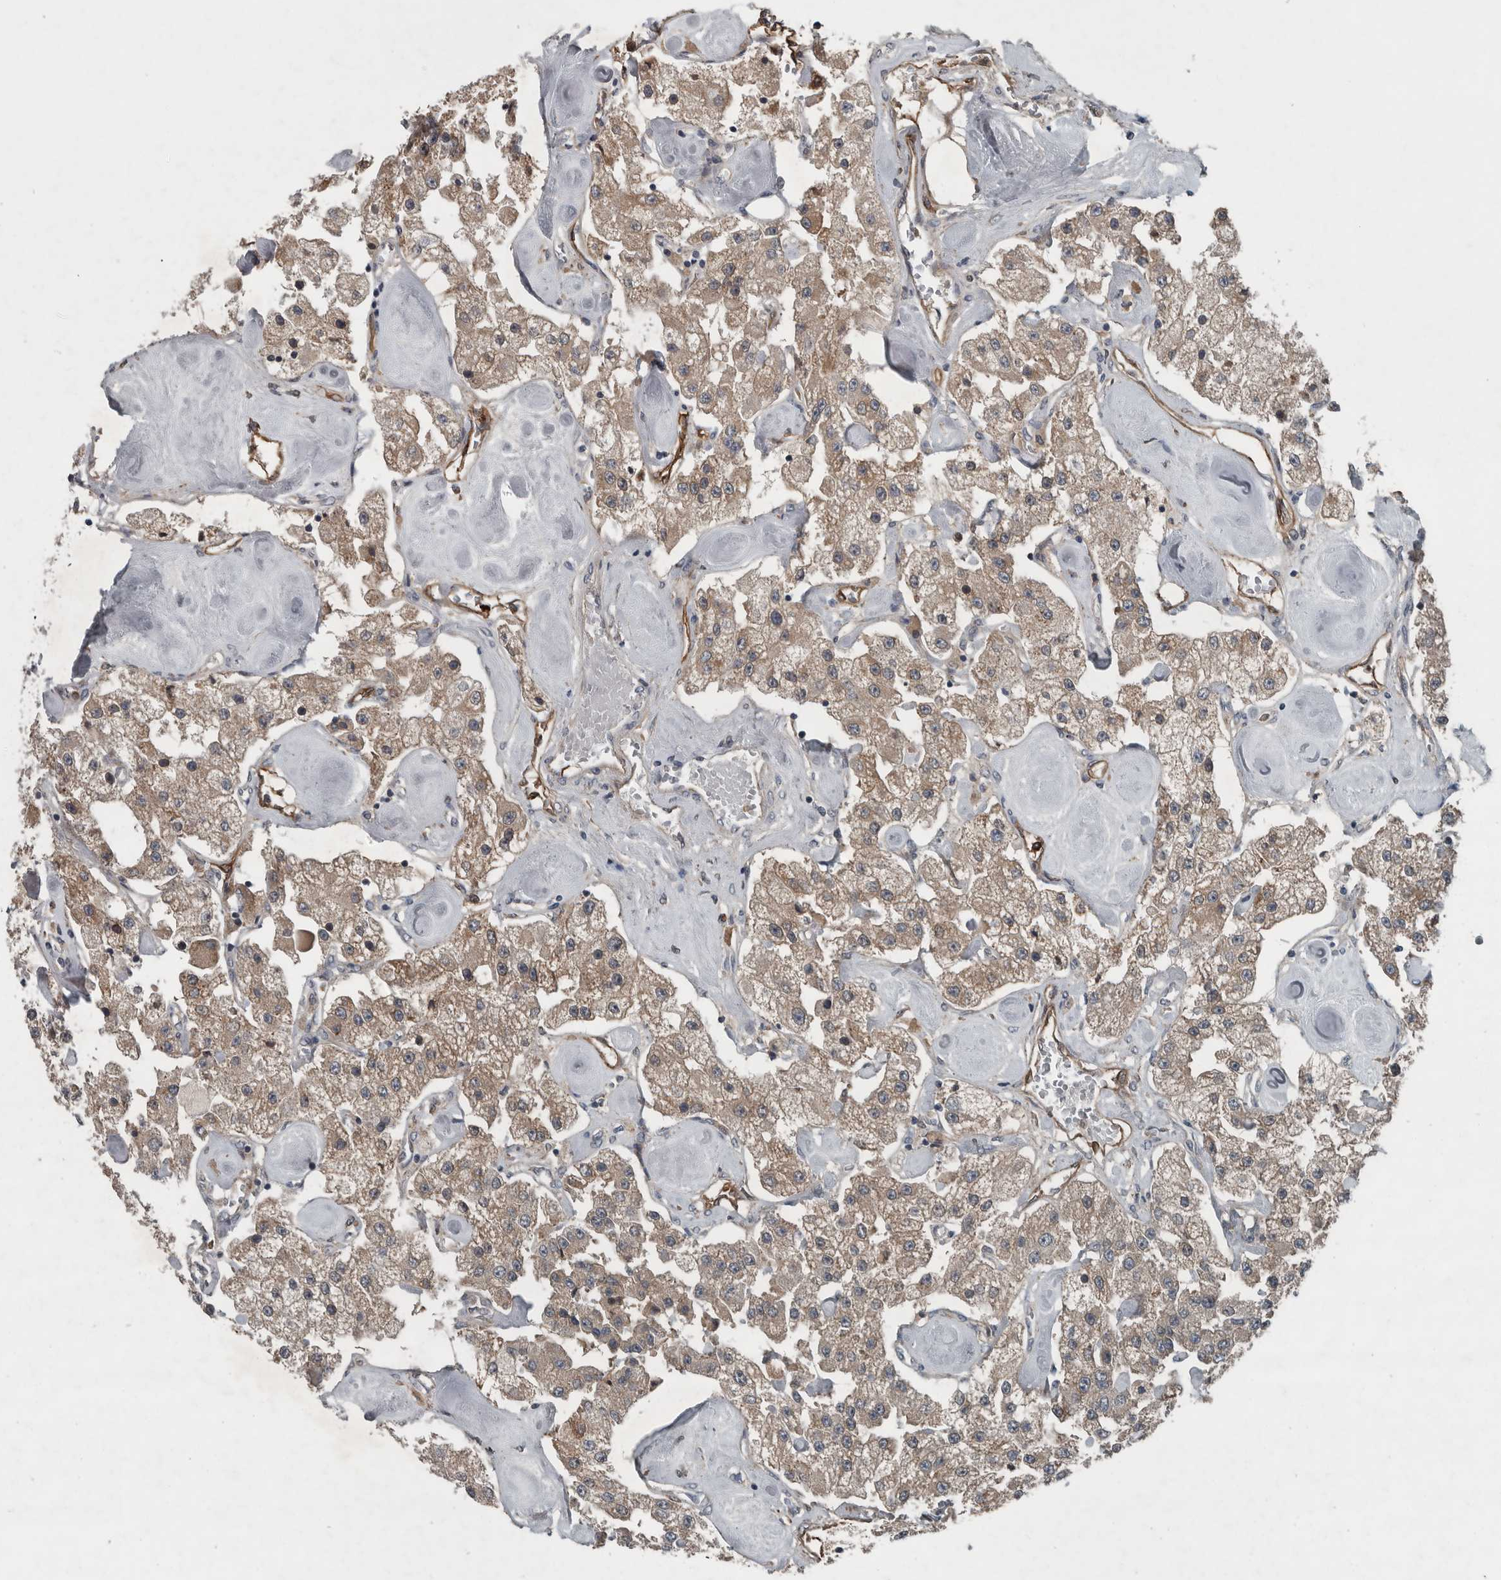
{"staining": {"intensity": "weak", "quantity": "25%-75%", "location": "cytoplasmic/membranous"}, "tissue": "carcinoid", "cell_type": "Tumor cells", "image_type": "cancer", "snomed": [{"axis": "morphology", "description": "Carcinoid, malignant, NOS"}, {"axis": "topography", "description": "Pancreas"}], "caption": "Malignant carcinoid was stained to show a protein in brown. There is low levels of weak cytoplasmic/membranous staining in about 25%-75% of tumor cells.", "gene": "EXOC8", "patient": {"sex": "male", "age": 41}}